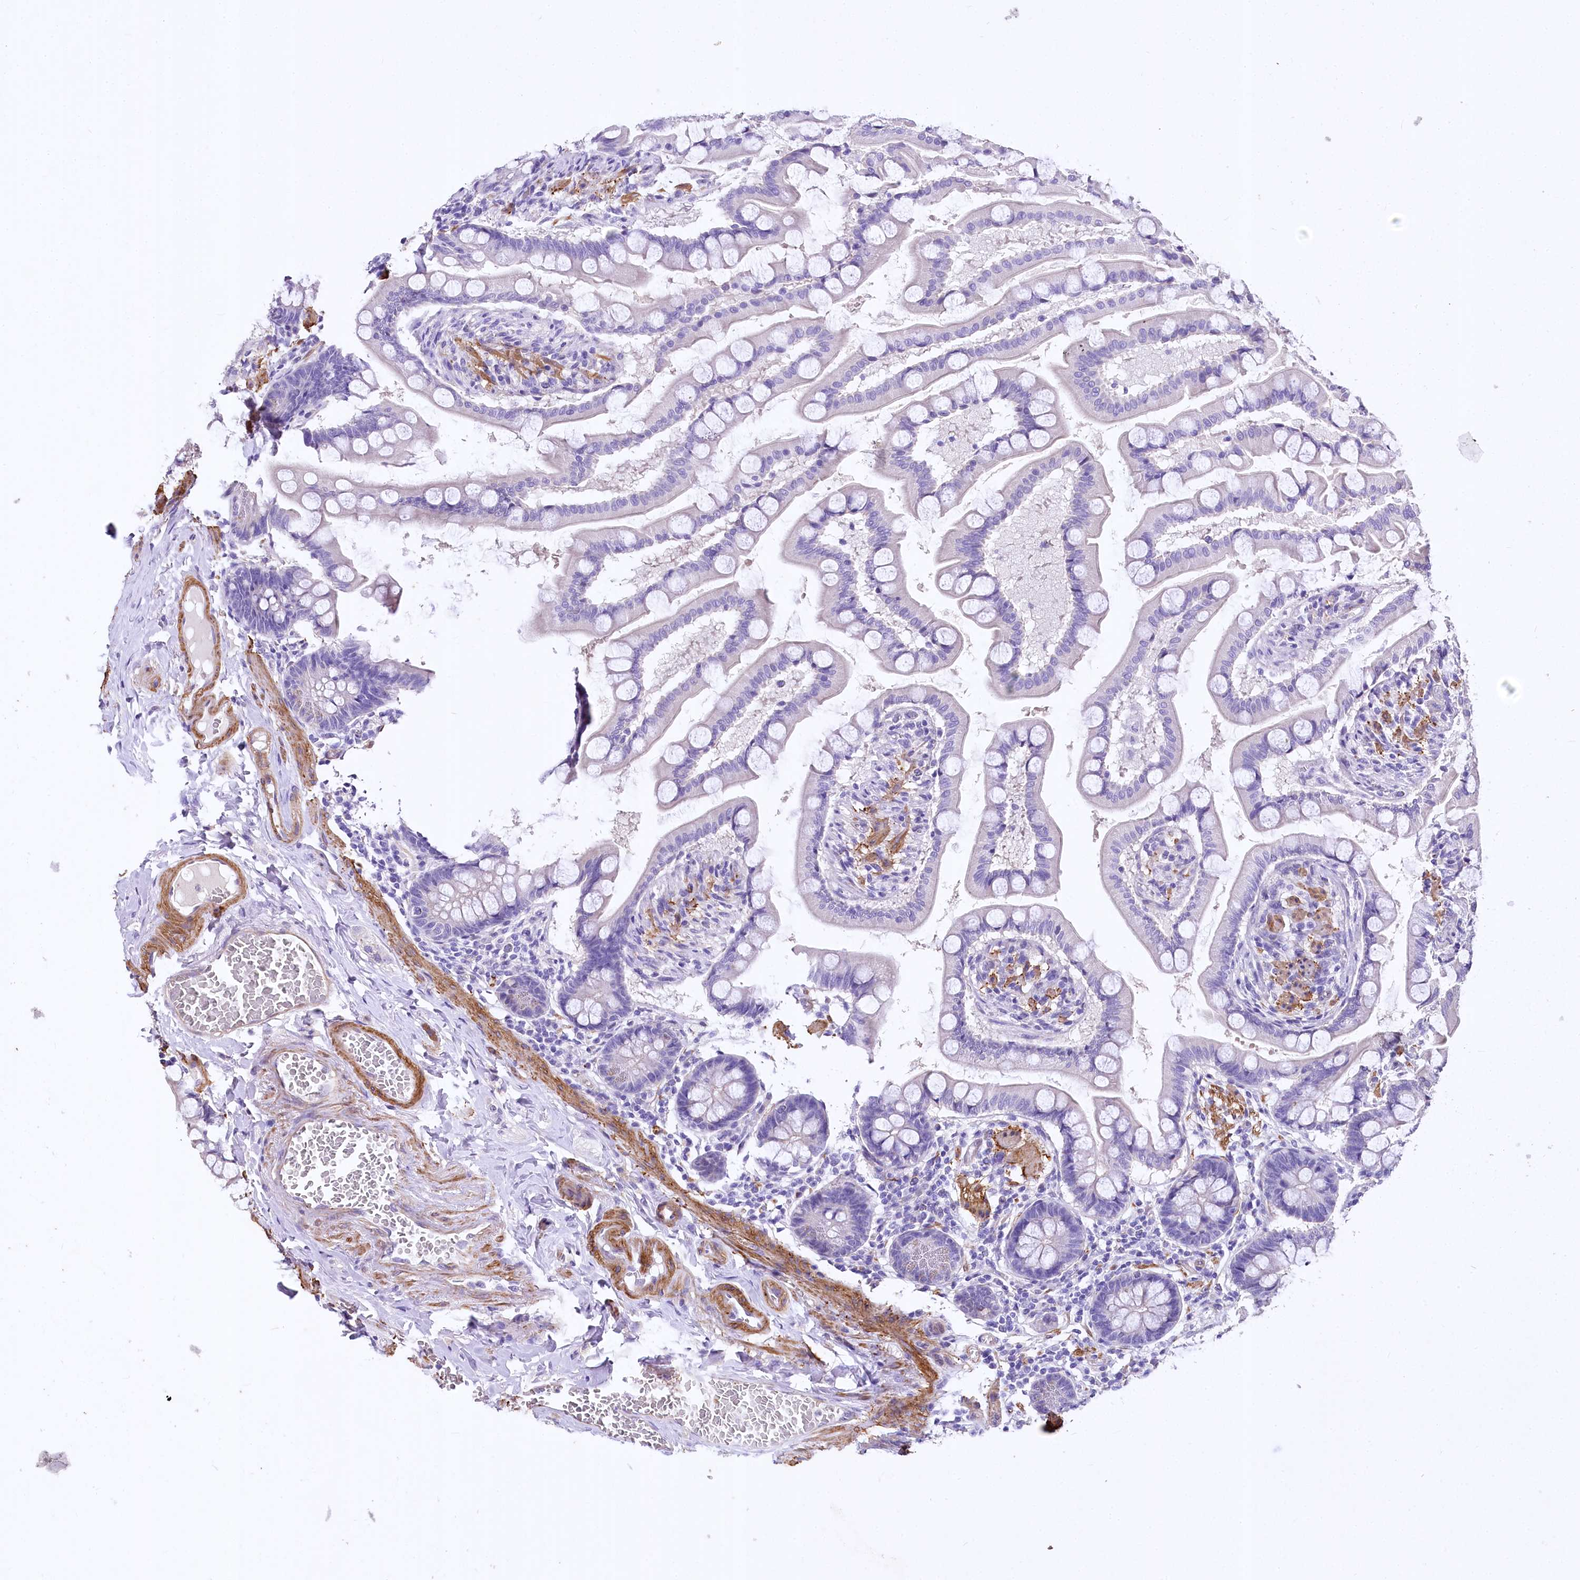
{"staining": {"intensity": "negative", "quantity": "none", "location": "none"}, "tissue": "small intestine", "cell_type": "Glandular cells", "image_type": "normal", "snomed": [{"axis": "morphology", "description": "Normal tissue, NOS"}, {"axis": "topography", "description": "Small intestine"}], "caption": "This photomicrograph is of unremarkable small intestine stained with immunohistochemistry to label a protein in brown with the nuclei are counter-stained blue. There is no expression in glandular cells.", "gene": "RDH16", "patient": {"sex": "male", "age": 41}}